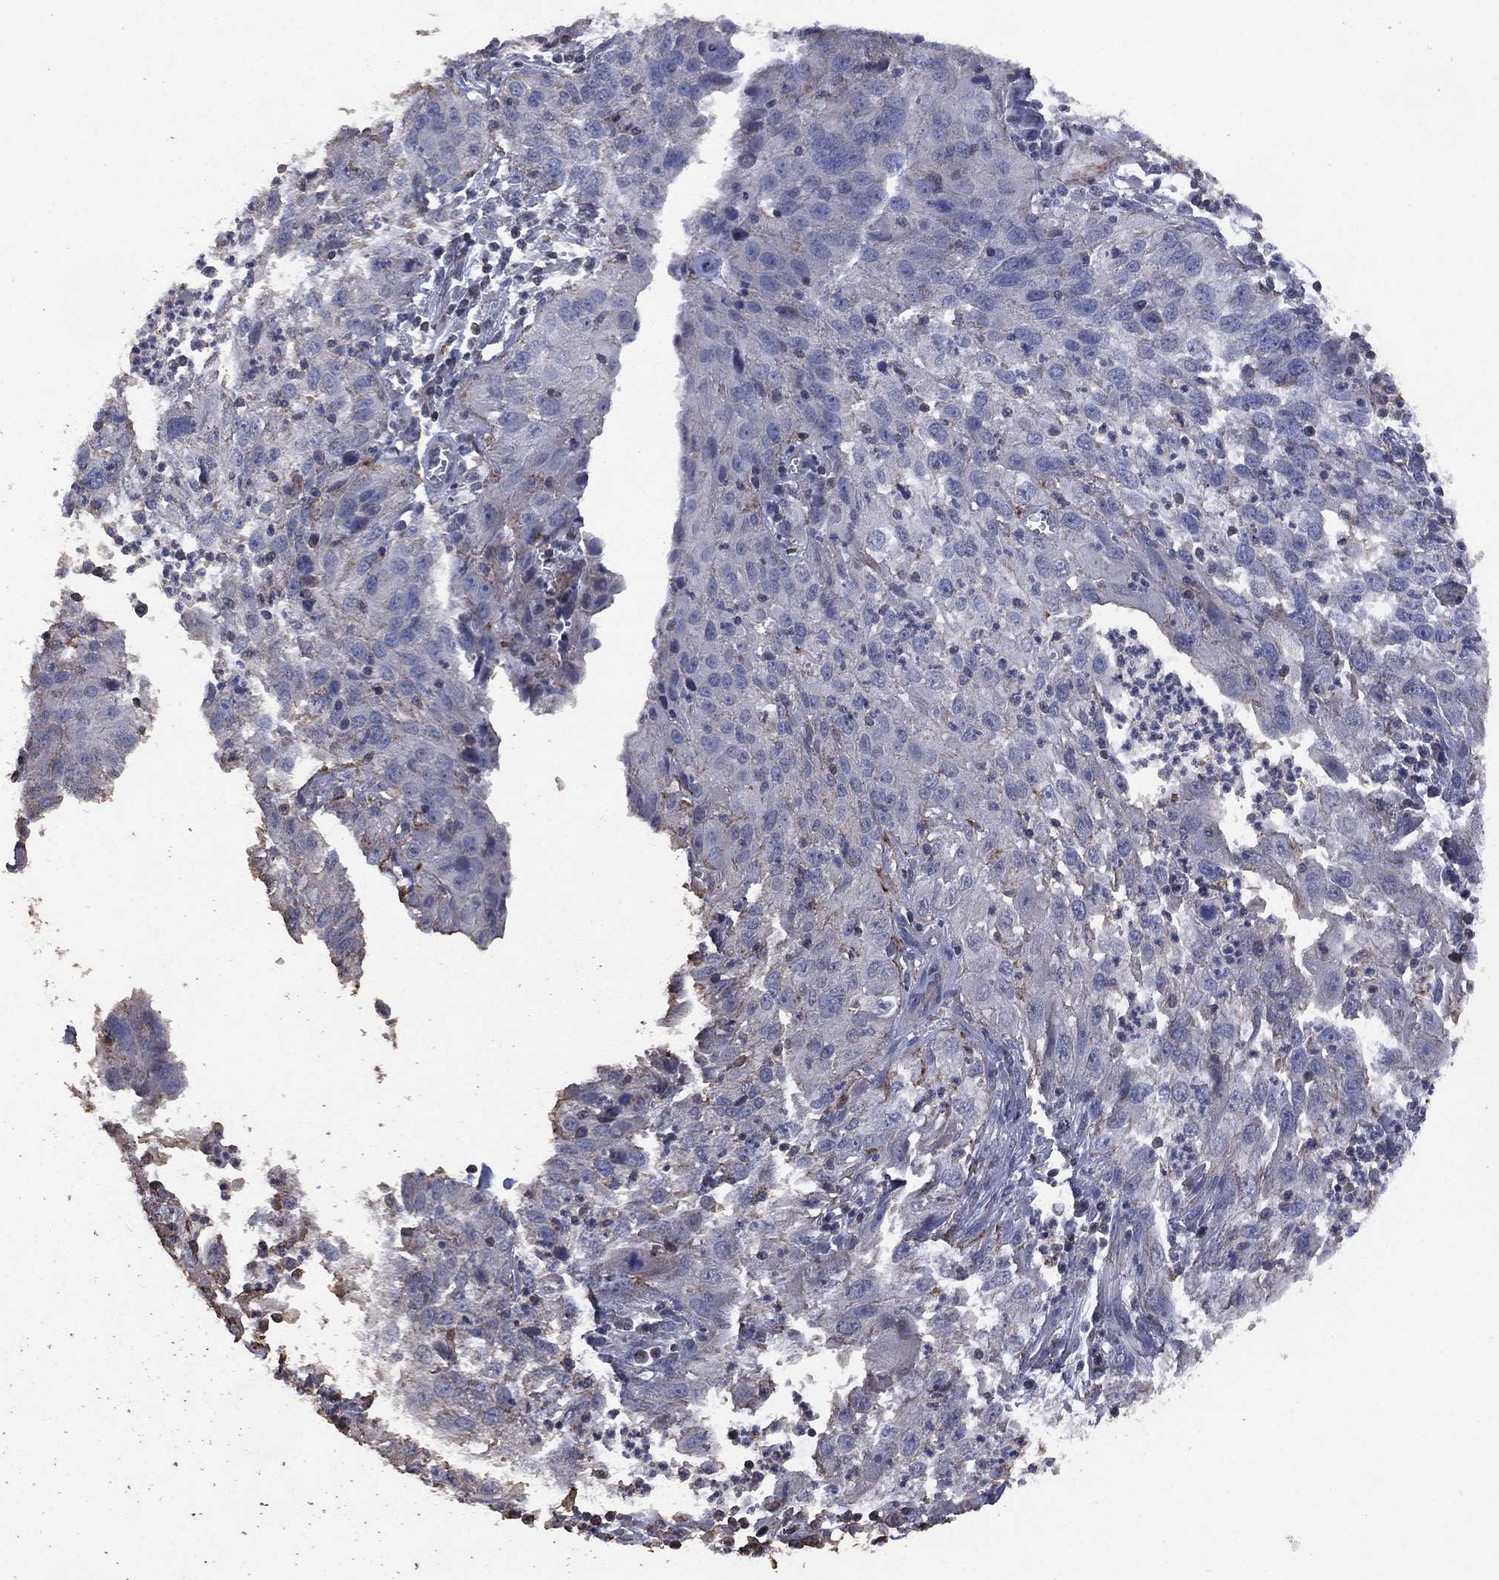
{"staining": {"intensity": "negative", "quantity": "none", "location": "none"}, "tissue": "cervical cancer", "cell_type": "Tumor cells", "image_type": "cancer", "snomed": [{"axis": "morphology", "description": "Squamous cell carcinoma, NOS"}, {"axis": "topography", "description": "Cervix"}], "caption": "Human cervical cancer (squamous cell carcinoma) stained for a protein using immunohistochemistry (IHC) shows no staining in tumor cells.", "gene": "ADPRHL1", "patient": {"sex": "female", "age": 32}}